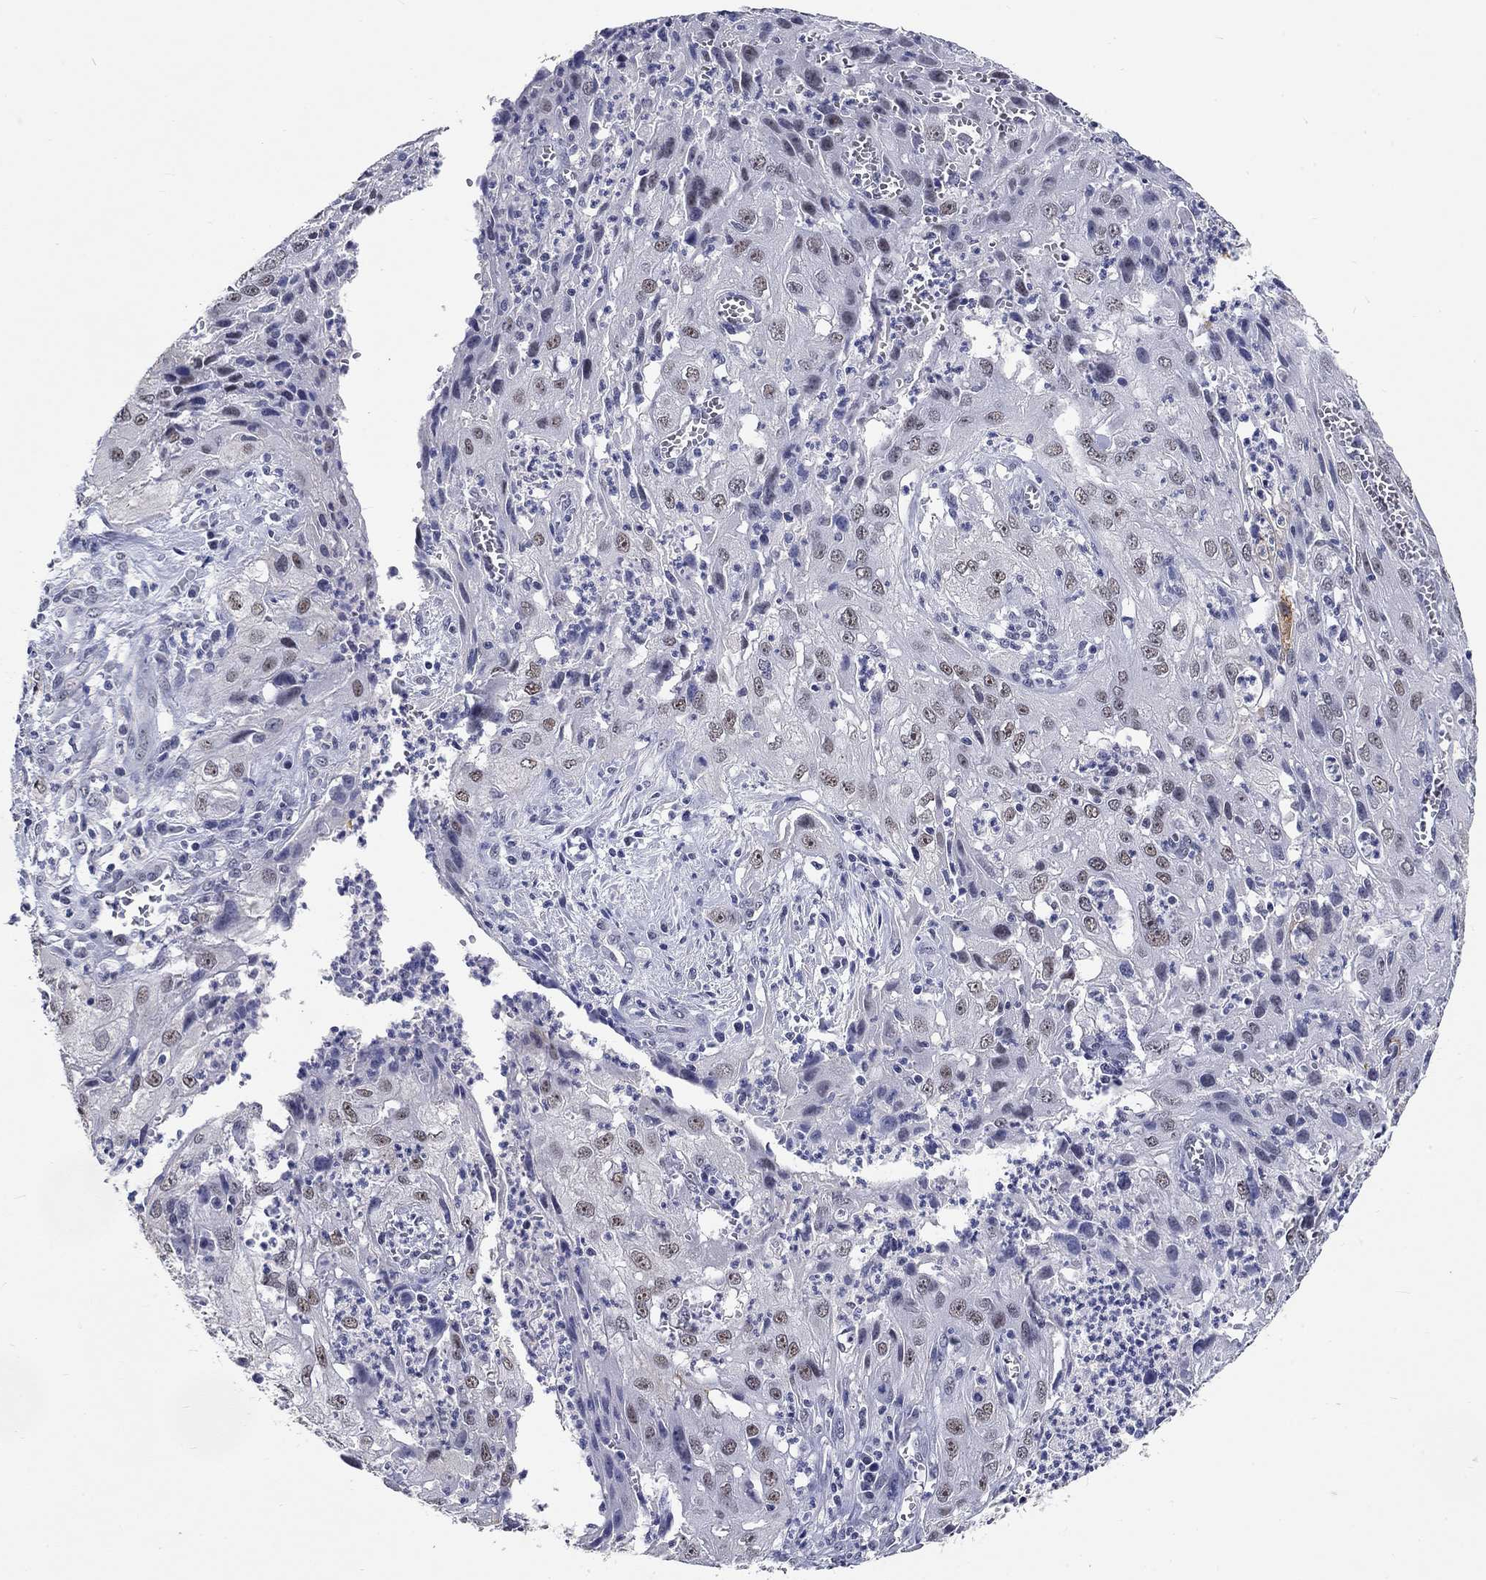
{"staining": {"intensity": "weak", "quantity": "25%-75%", "location": "nuclear"}, "tissue": "cervical cancer", "cell_type": "Tumor cells", "image_type": "cancer", "snomed": [{"axis": "morphology", "description": "Squamous cell carcinoma, NOS"}, {"axis": "topography", "description": "Cervix"}], "caption": "The immunohistochemical stain shows weak nuclear positivity in tumor cells of squamous cell carcinoma (cervical) tissue. Ihc stains the protein of interest in brown and the nuclei are stained blue.", "gene": "GRIN1", "patient": {"sex": "female", "age": 32}}